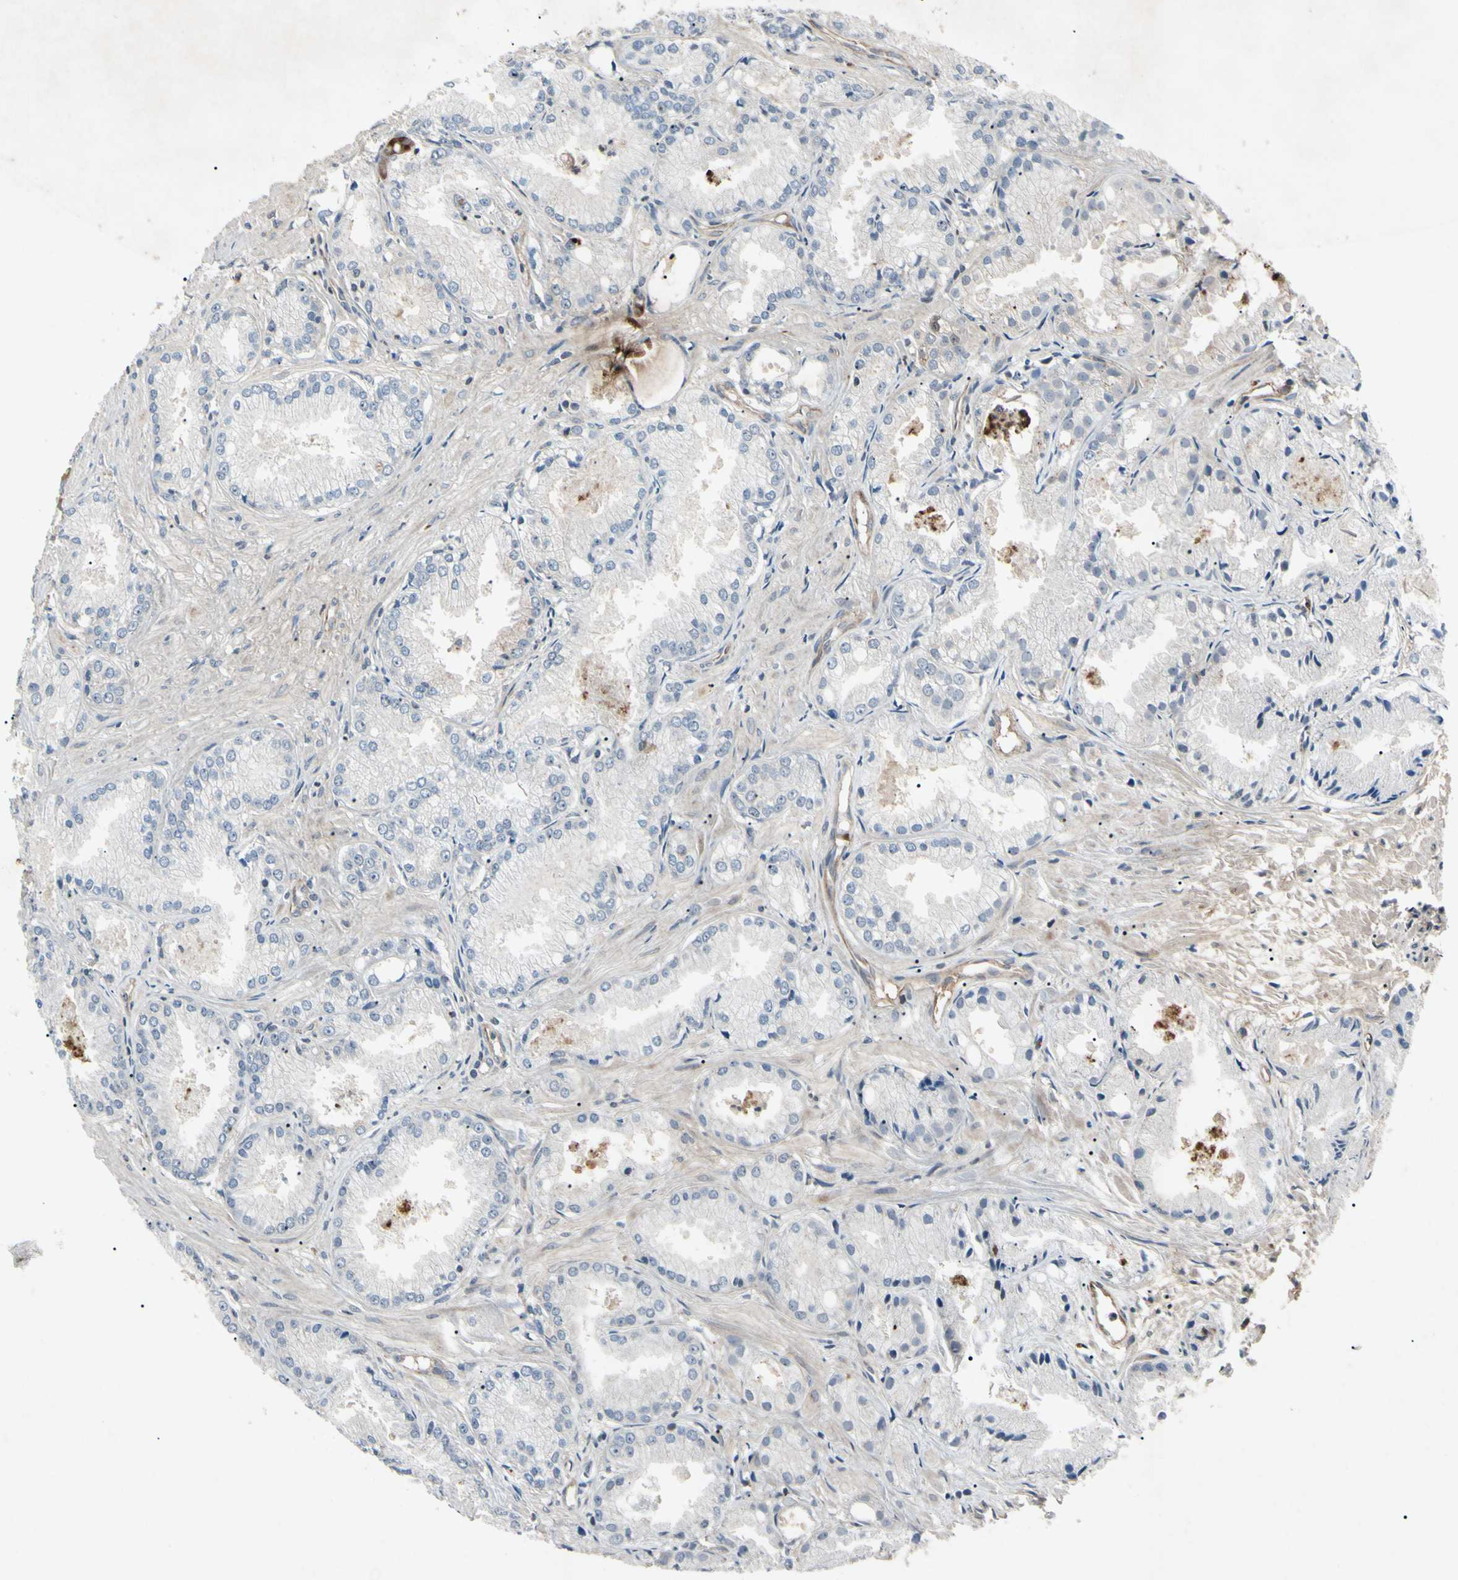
{"staining": {"intensity": "negative", "quantity": "none", "location": "none"}, "tissue": "prostate cancer", "cell_type": "Tumor cells", "image_type": "cancer", "snomed": [{"axis": "morphology", "description": "Adenocarcinoma, Low grade"}, {"axis": "topography", "description": "Prostate"}], "caption": "High magnification brightfield microscopy of prostate cancer stained with DAB (3,3'-diaminobenzidine) (brown) and counterstained with hematoxylin (blue): tumor cells show no significant positivity. Brightfield microscopy of immunohistochemistry (IHC) stained with DAB (brown) and hematoxylin (blue), captured at high magnification.", "gene": "AEBP1", "patient": {"sex": "male", "age": 72}}